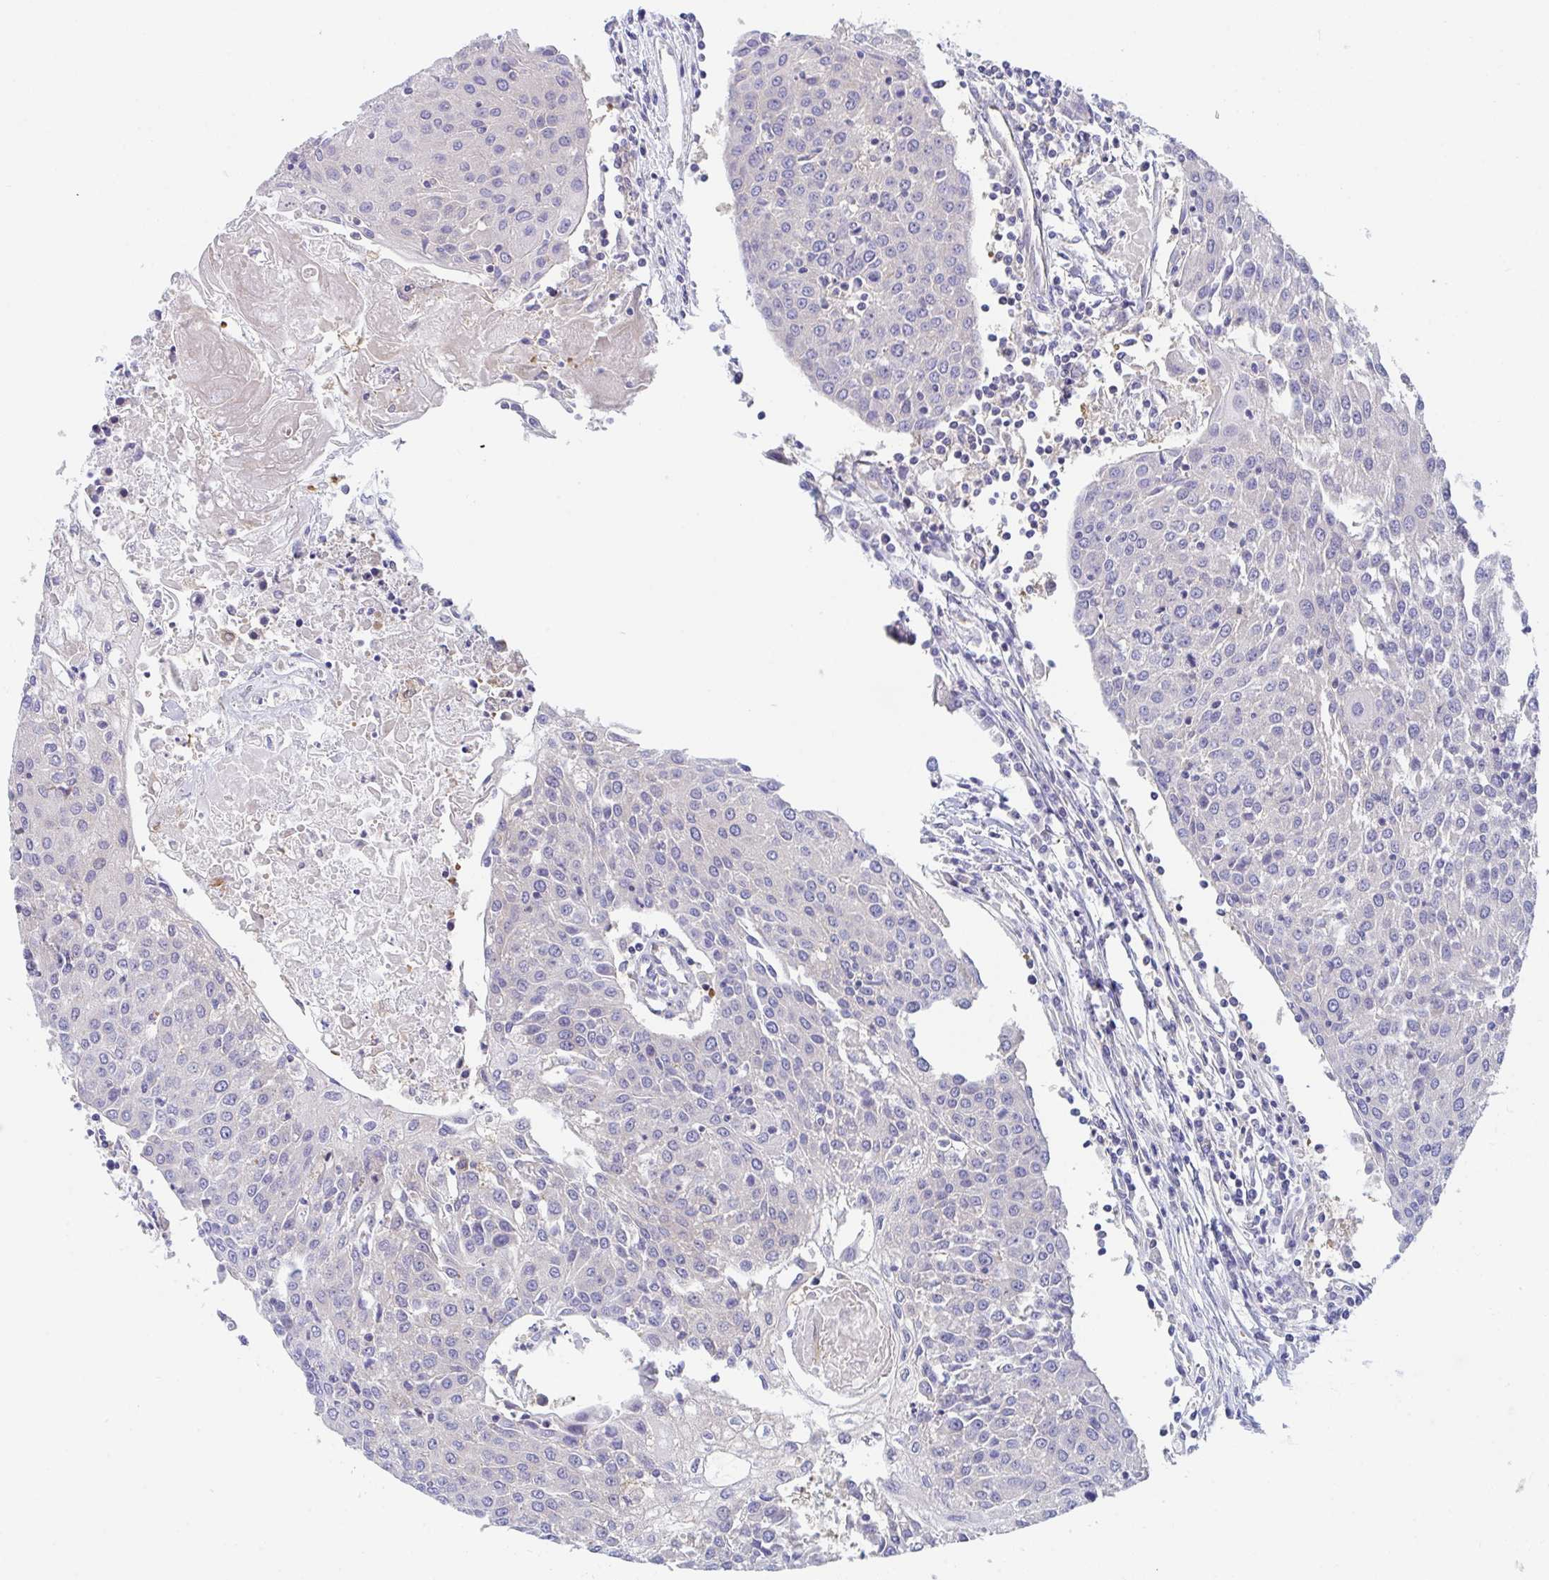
{"staining": {"intensity": "negative", "quantity": "none", "location": "none"}, "tissue": "urothelial cancer", "cell_type": "Tumor cells", "image_type": "cancer", "snomed": [{"axis": "morphology", "description": "Urothelial carcinoma, High grade"}, {"axis": "topography", "description": "Urinary bladder"}], "caption": "Urothelial cancer stained for a protein using immunohistochemistry (IHC) exhibits no expression tumor cells.", "gene": "P2RX3", "patient": {"sex": "female", "age": 85}}